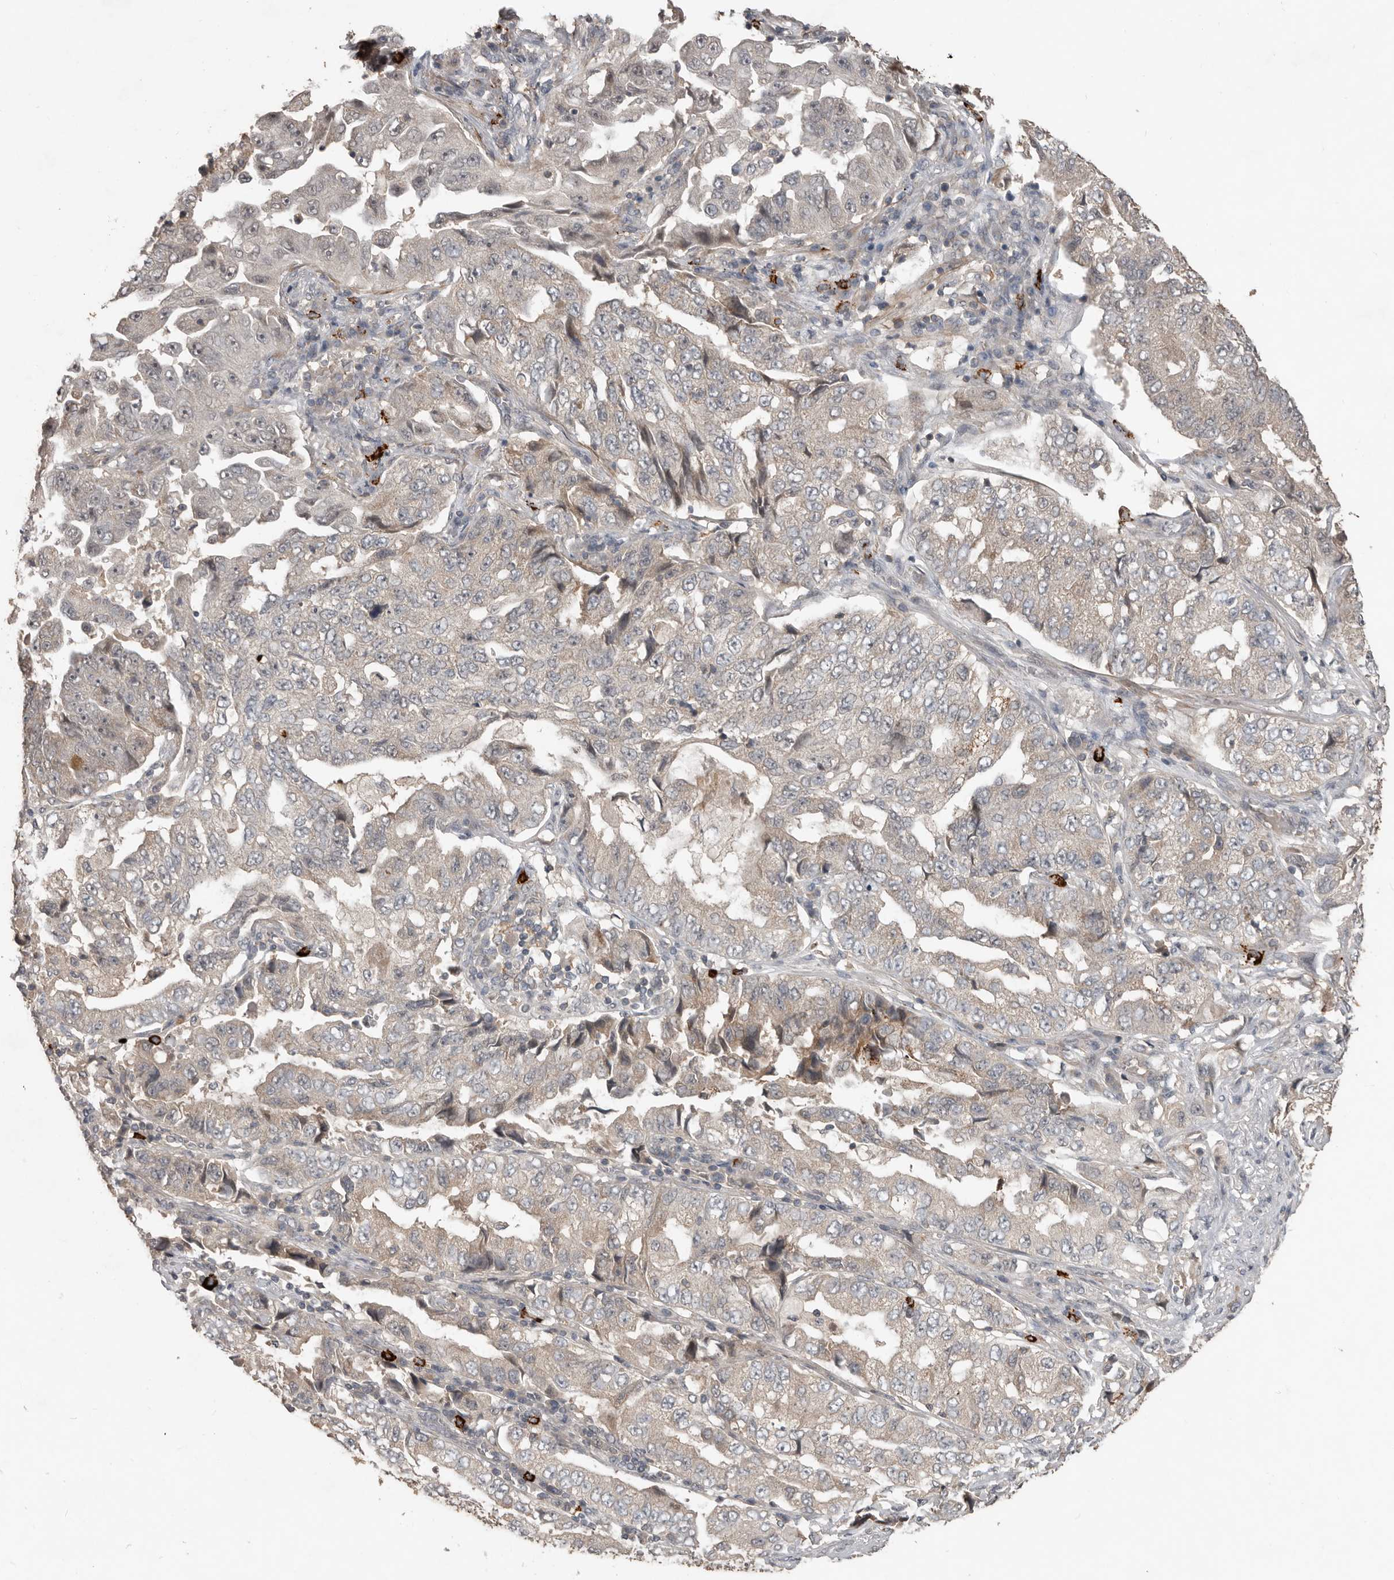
{"staining": {"intensity": "negative", "quantity": "none", "location": "none"}, "tissue": "lung cancer", "cell_type": "Tumor cells", "image_type": "cancer", "snomed": [{"axis": "morphology", "description": "Adenocarcinoma, NOS"}, {"axis": "topography", "description": "Lung"}], "caption": "This is an IHC histopathology image of human adenocarcinoma (lung). There is no expression in tumor cells.", "gene": "BAMBI", "patient": {"sex": "female", "age": 51}}